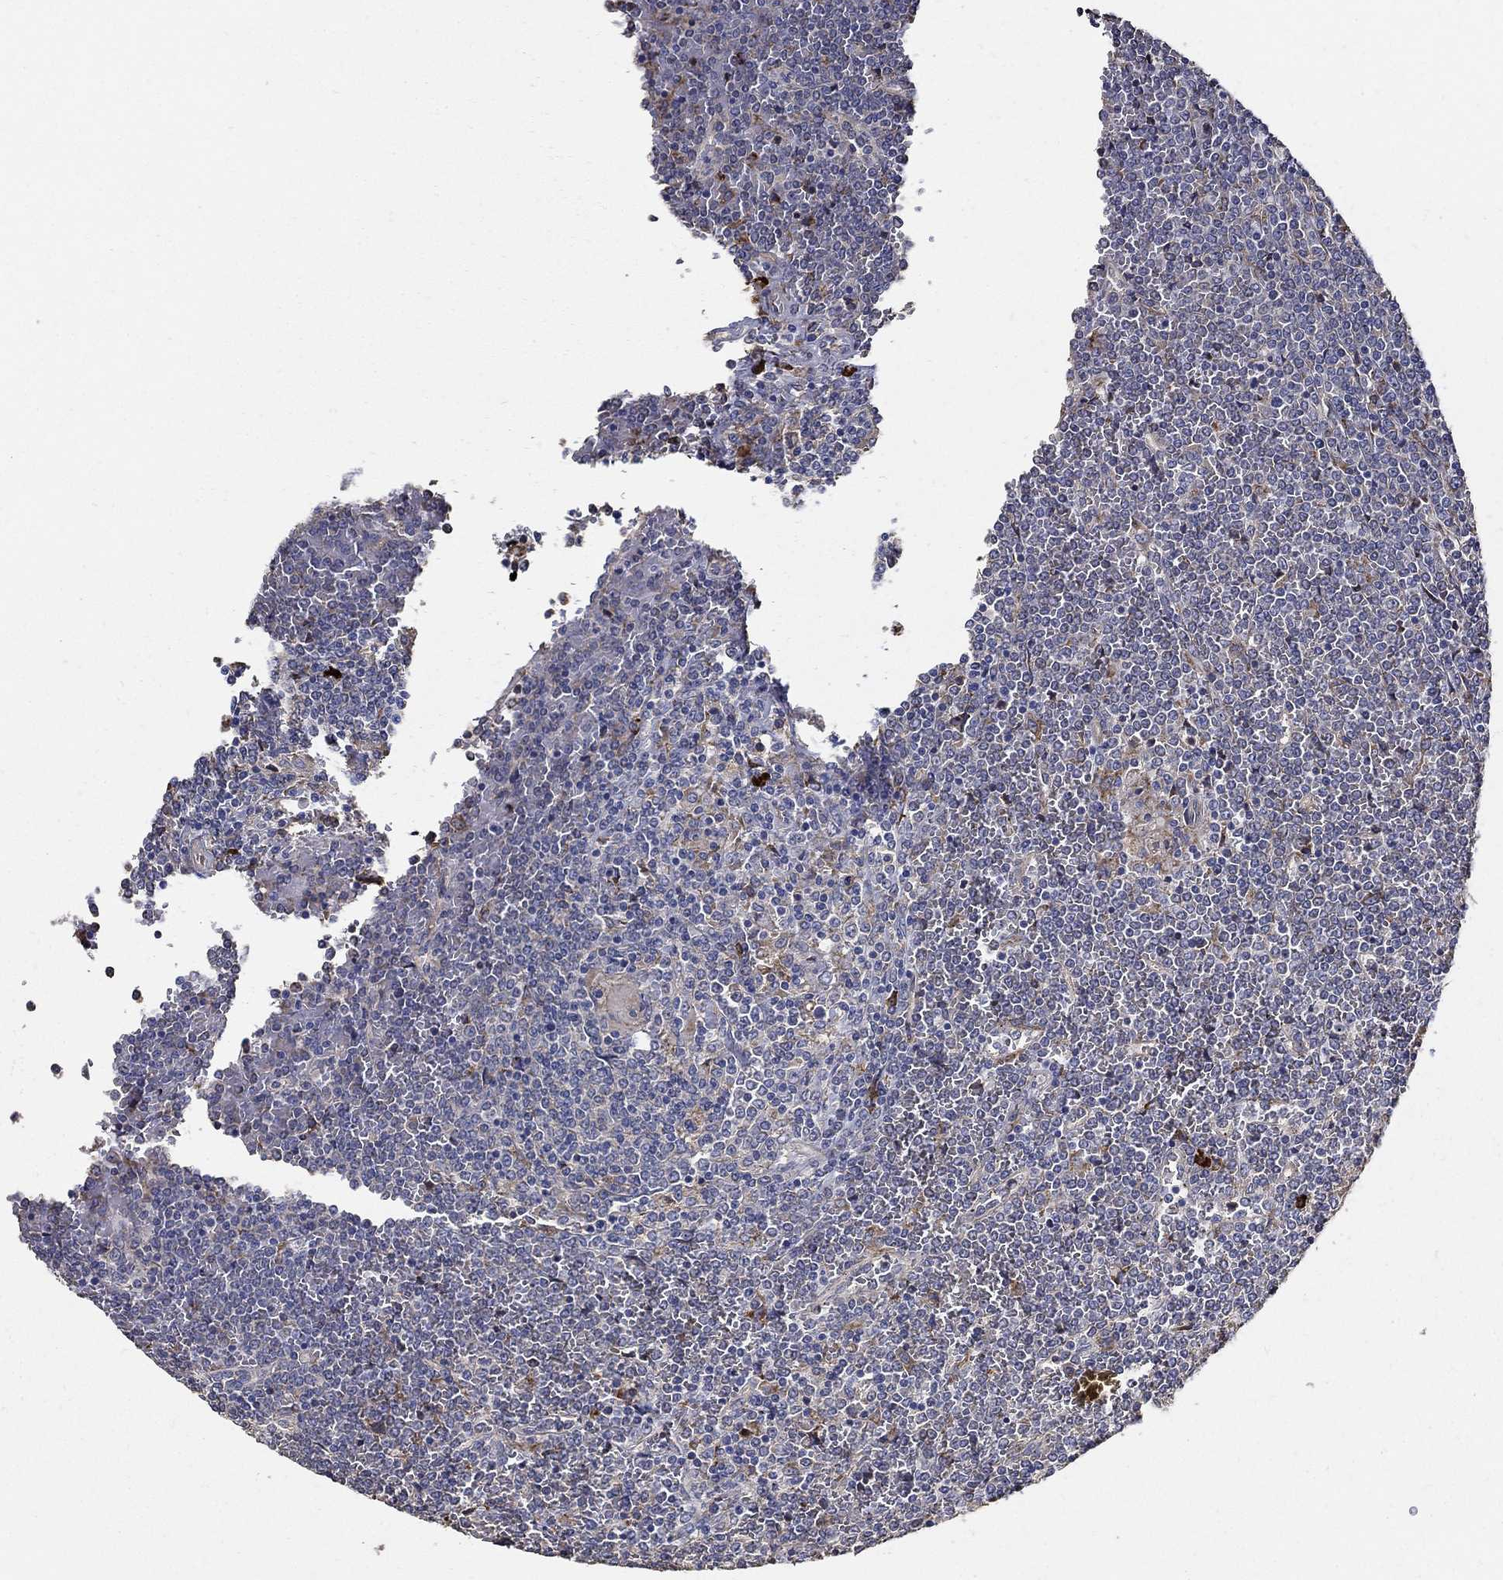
{"staining": {"intensity": "negative", "quantity": "none", "location": "none"}, "tissue": "lymphoma", "cell_type": "Tumor cells", "image_type": "cancer", "snomed": [{"axis": "morphology", "description": "Malignant lymphoma, non-Hodgkin's type, Low grade"}, {"axis": "topography", "description": "Spleen"}], "caption": "An image of lymphoma stained for a protein shows no brown staining in tumor cells. (DAB (3,3'-diaminobenzidine) IHC with hematoxylin counter stain).", "gene": "EMILIN3", "patient": {"sex": "female", "age": 19}}